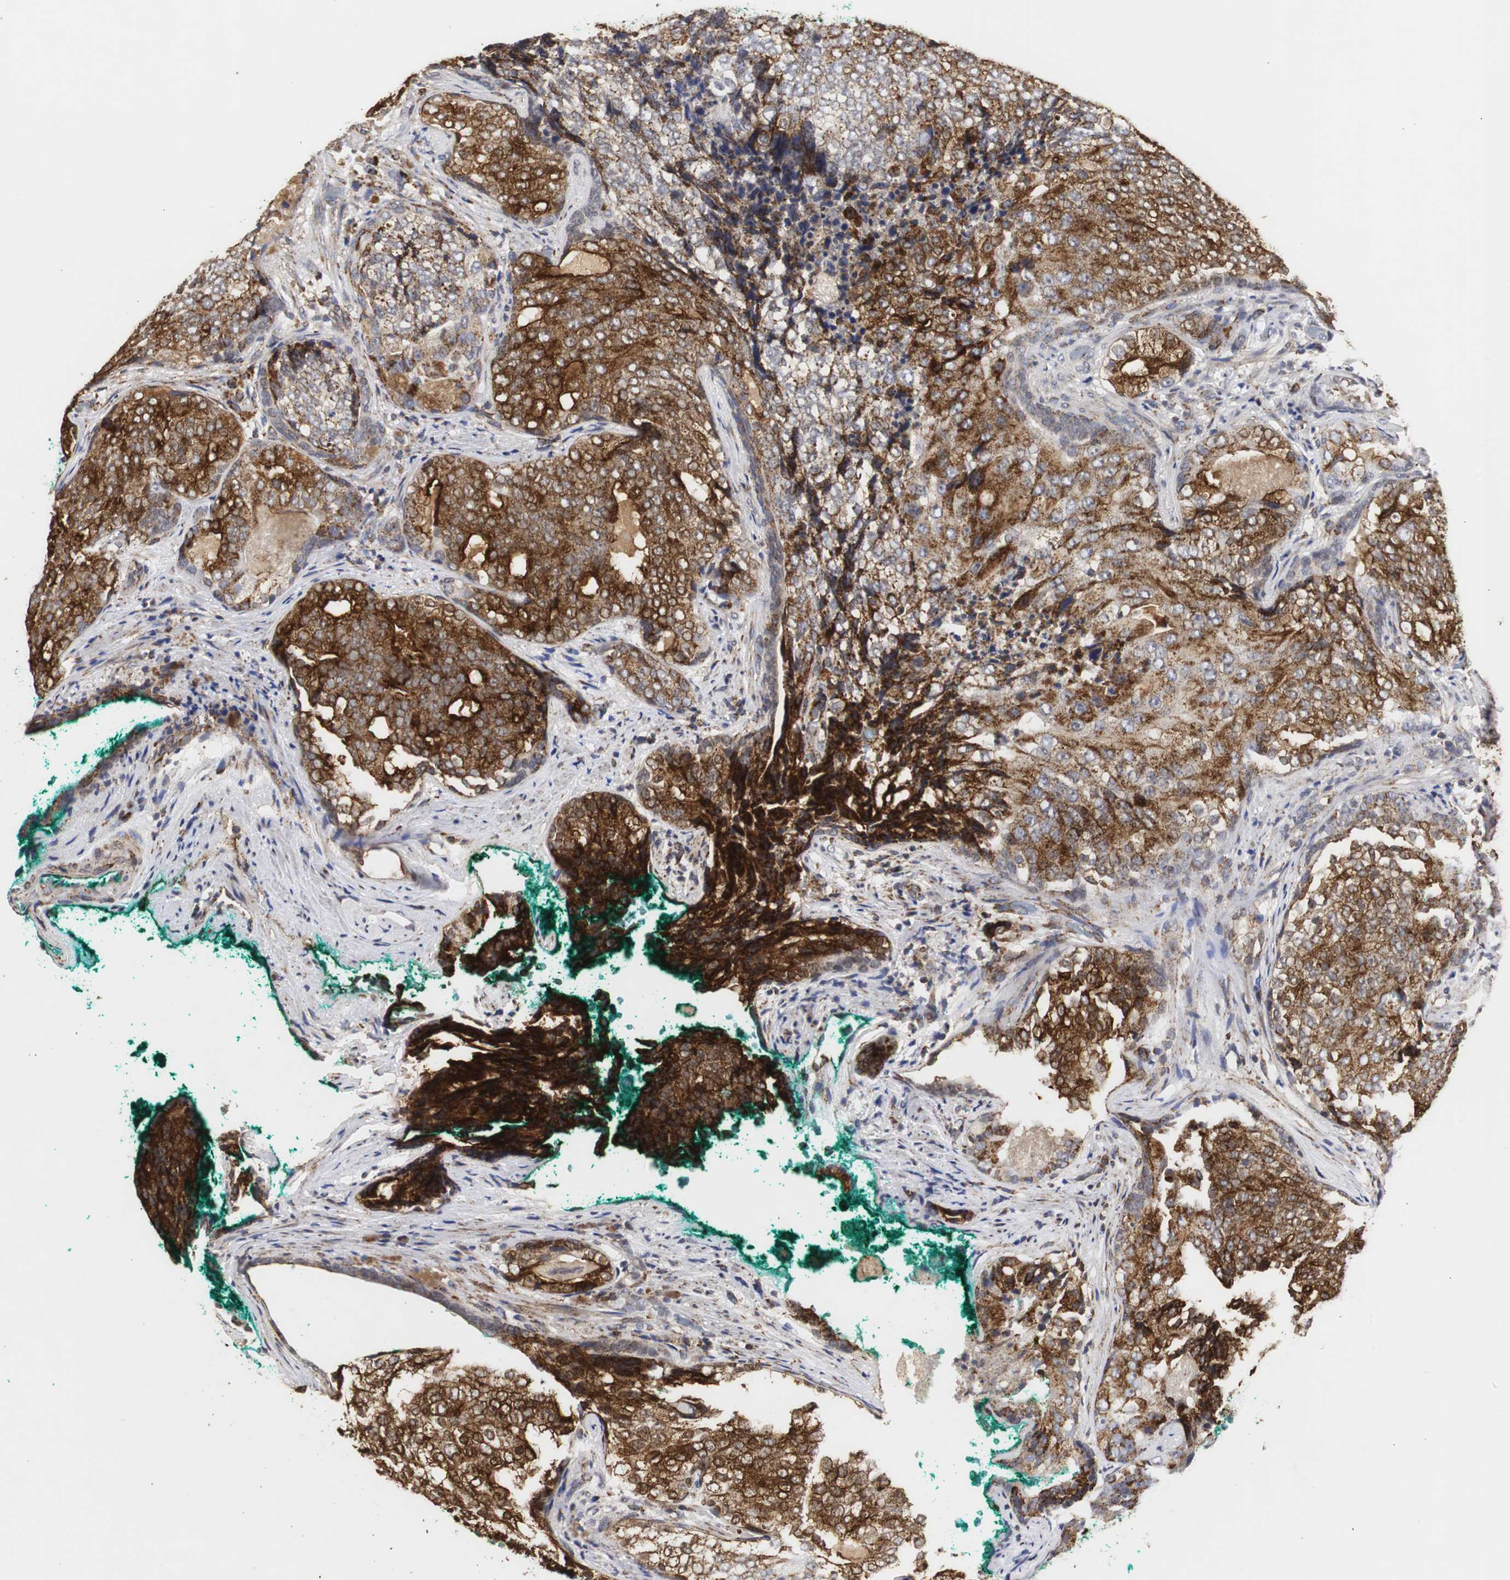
{"staining": {"intensity": "strong", "quantity": ">75%", "location": "cytoplasmic/membranous"}, "tissue": "prostate cancer", "cell_type": "Tumor cells", "image_type": "cancer", "snomed": [{"axis": "morphology", "description": "Adenocarcinoma, High grade"}, {"axis": "topography", "description": "Prostate"}], "caption": "The photomicrograph displays immunohistochemical staining of prostate adenocarcinoma (high-grade). There is strong cytoplasmic/membranous expression is present in about >75% of tumor cells. (brown staining indicates protein expression, while blue staining denotes nuclei).", "gene": "HSD17B10", "patient": {"sex": "male", "age": 66}}